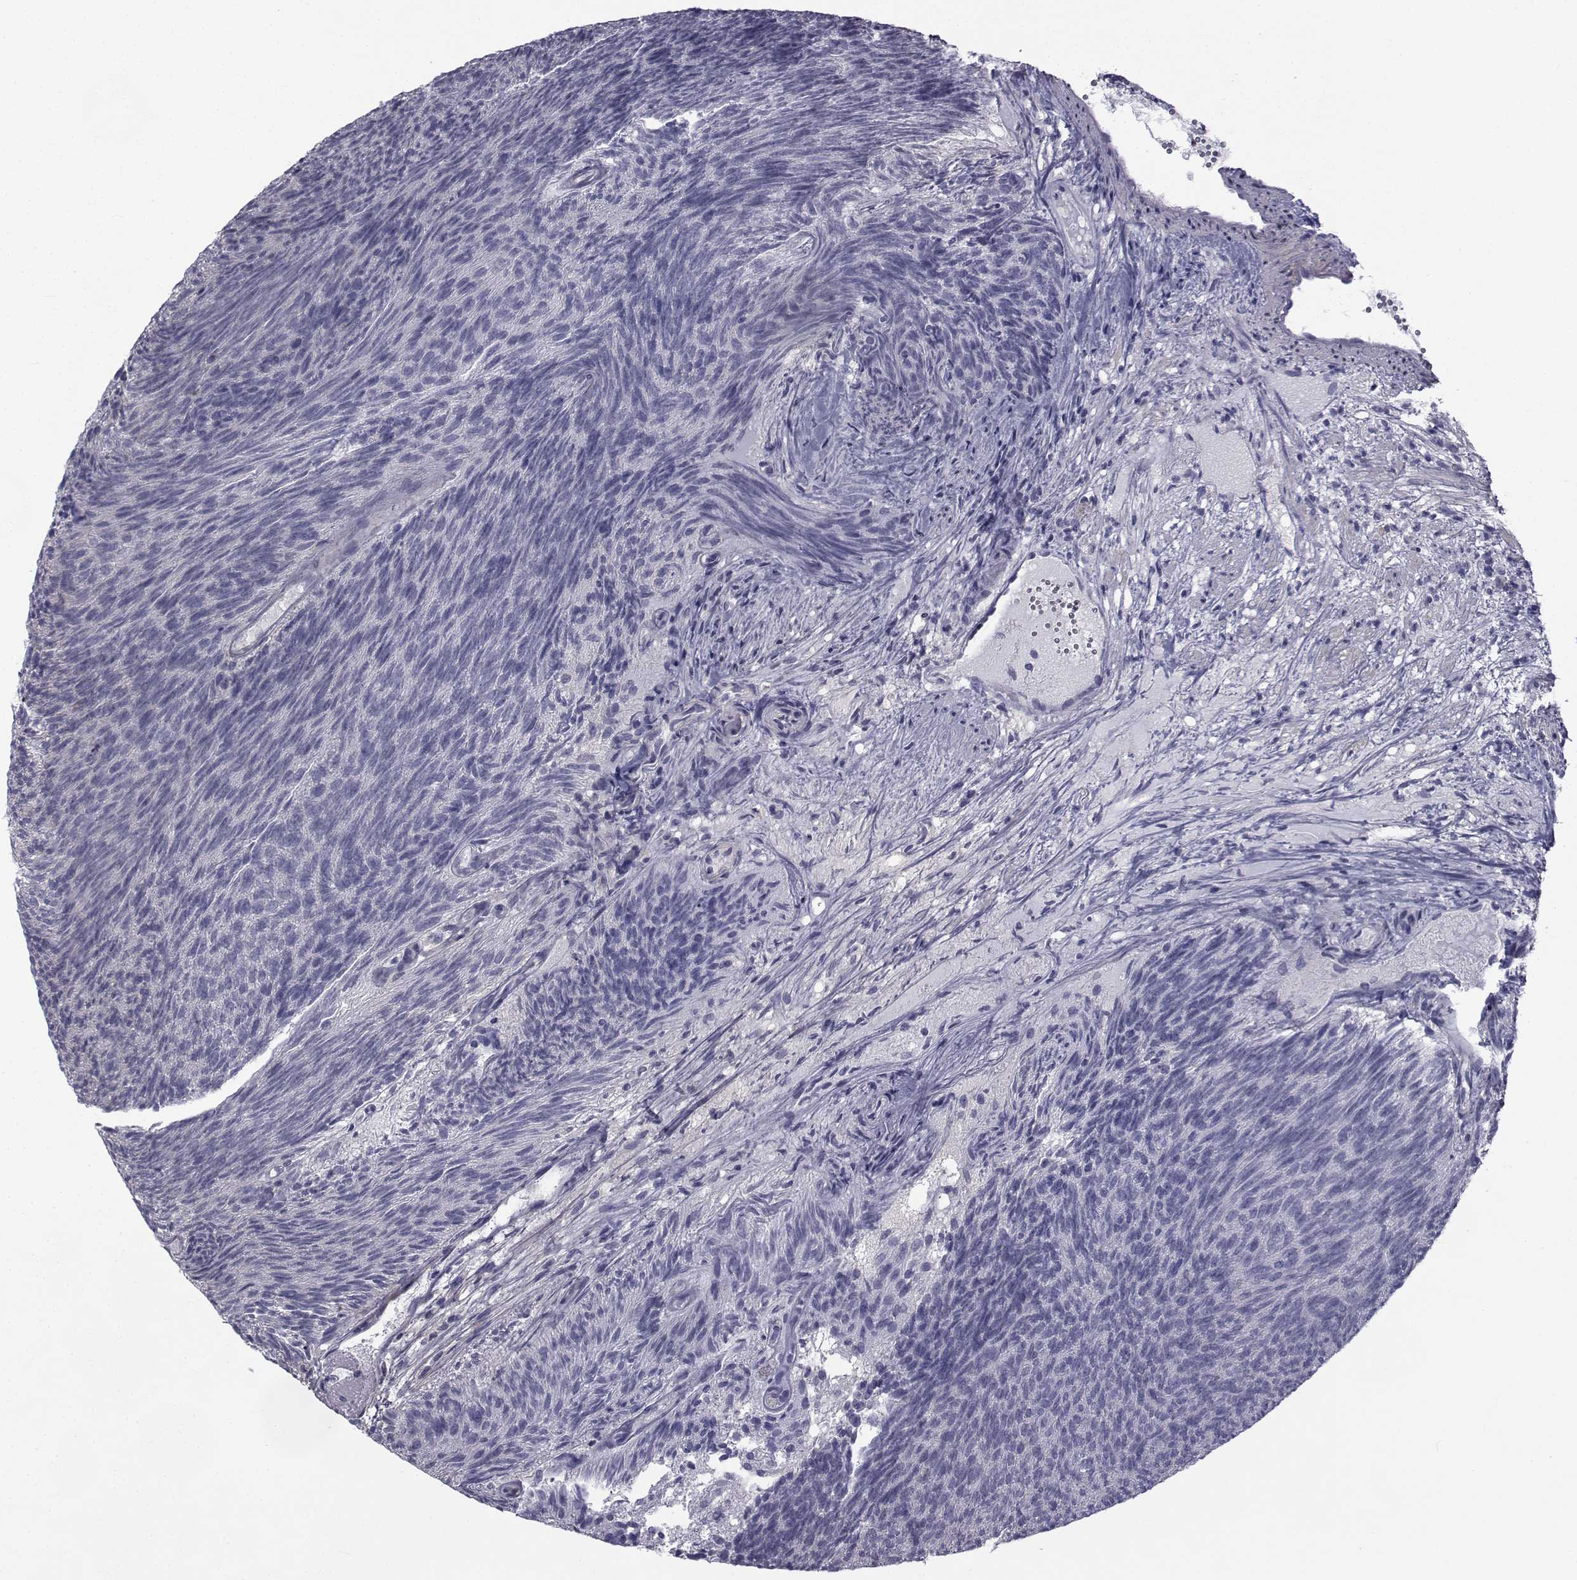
{"staining": {"intensity": "negative", "quantity": "none", "location": "none"}, "tissue": "urothelial cancer", "cell_type": "Tumor cells", "image_type": "cancer", "snomed": [{"axis": "morphology", "description": "Urothelial carcinoma, Low grade"}, {"axis": "topography", "description": "Urinary bladder"}], "caption": "Tumor cells show no significant positivity in urothelial cancer.", "gene": "FDXR", "patient": {"sex": "male", "age": 77}}